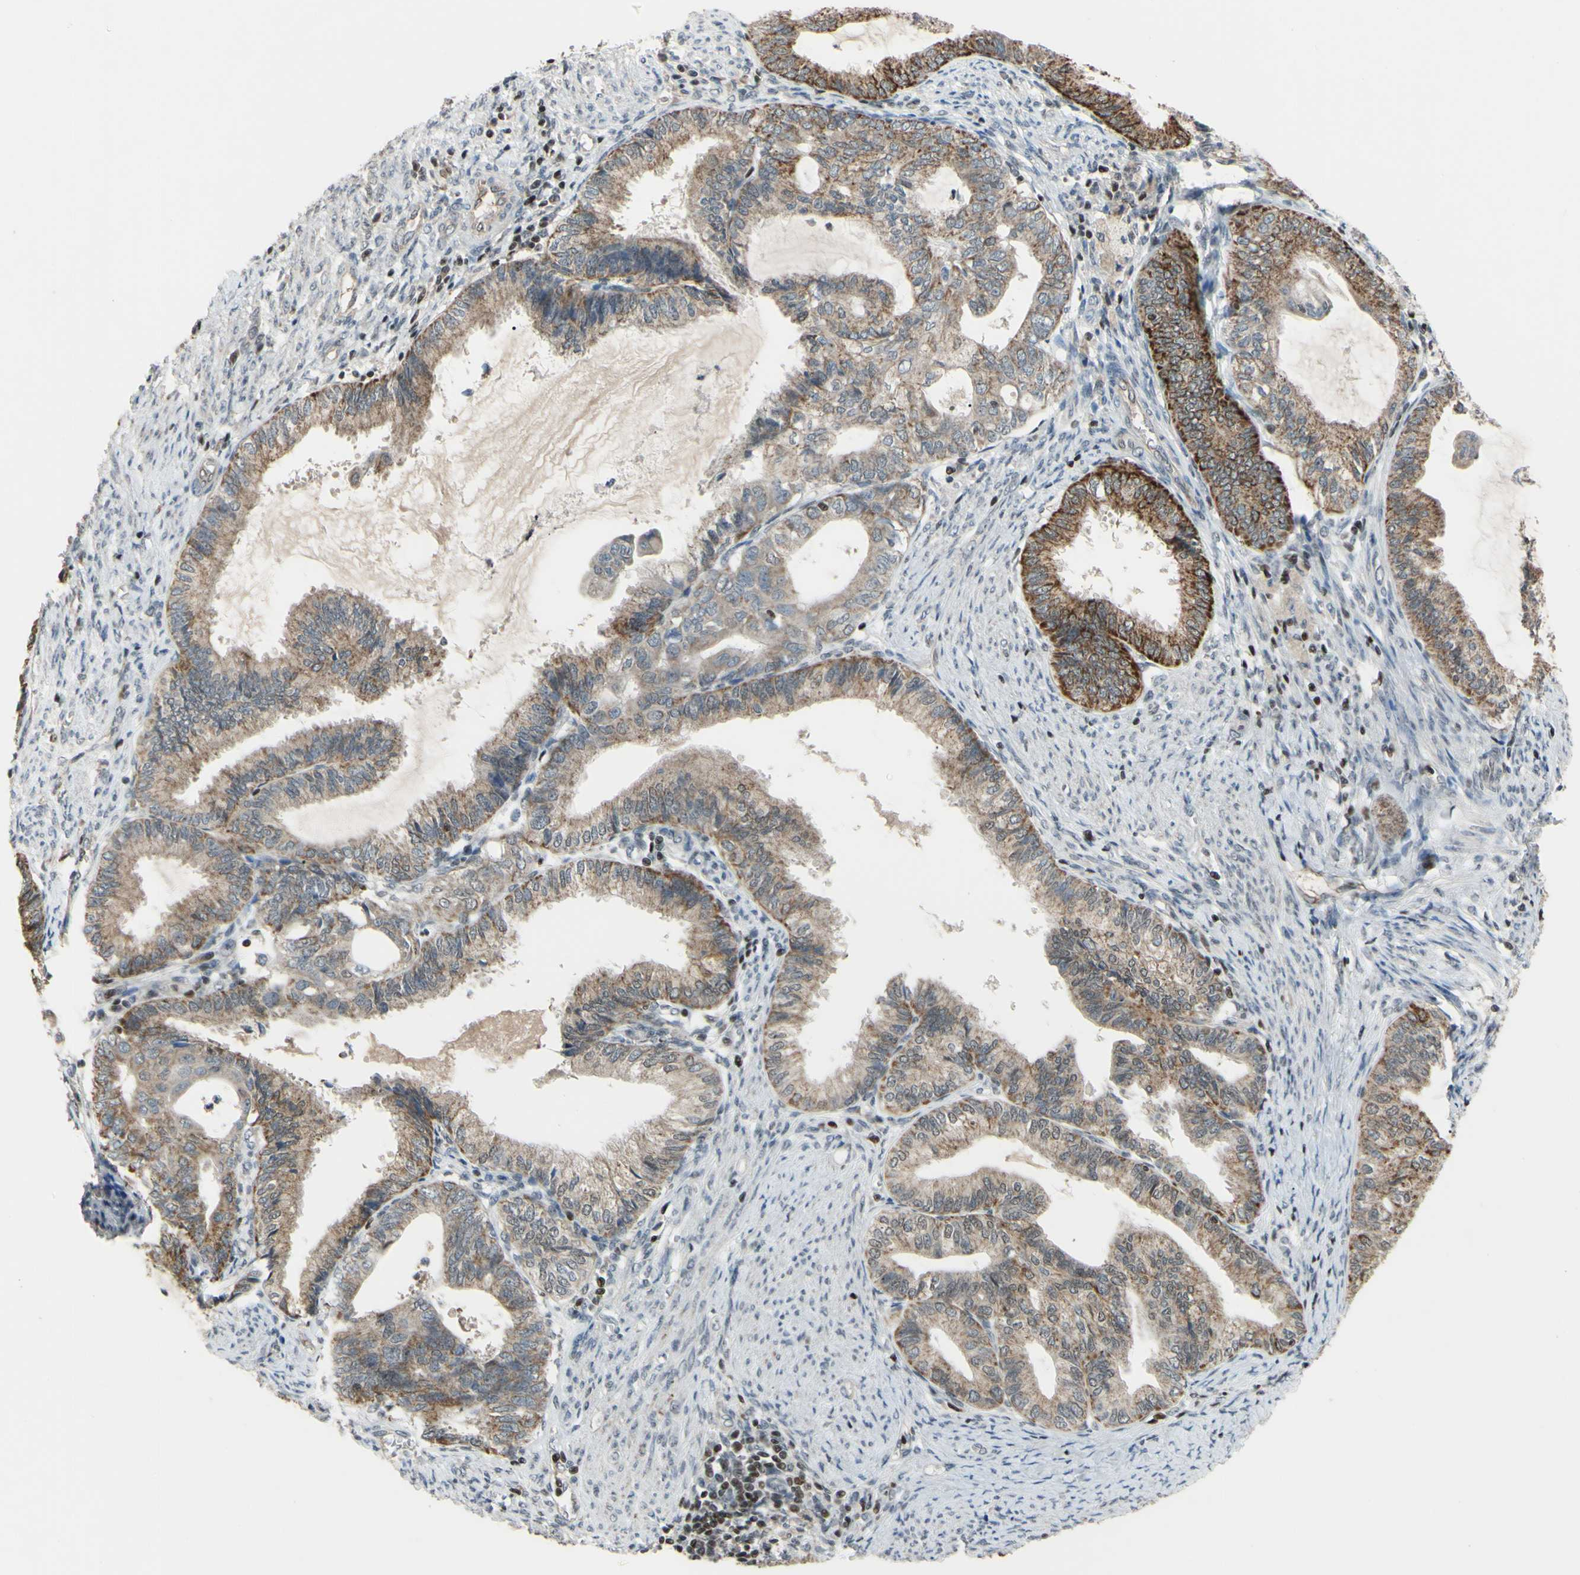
{"staining": {"intensity": "moderate", "quantity": "25%-75%", "location": "cytoplasmic/membranous"}, "tissue": "endometrial cancer", "cell_type": "Tumor cells", "image_type": "cancer", "snomed": [{"axis": "morphology", "description": "Adenocarcinoma, NOS"}, {"axis": "topography", "description": "Endometrium"}], "caption": "Human endometrial adenocarcinoma stained for a protein (brown) exhibits moderate cytoplasmic/membranous positive positivity in about 25%-75% of tumor cells.", "gene": "SP4", "patient": {"sex": "female", "age": 86}}